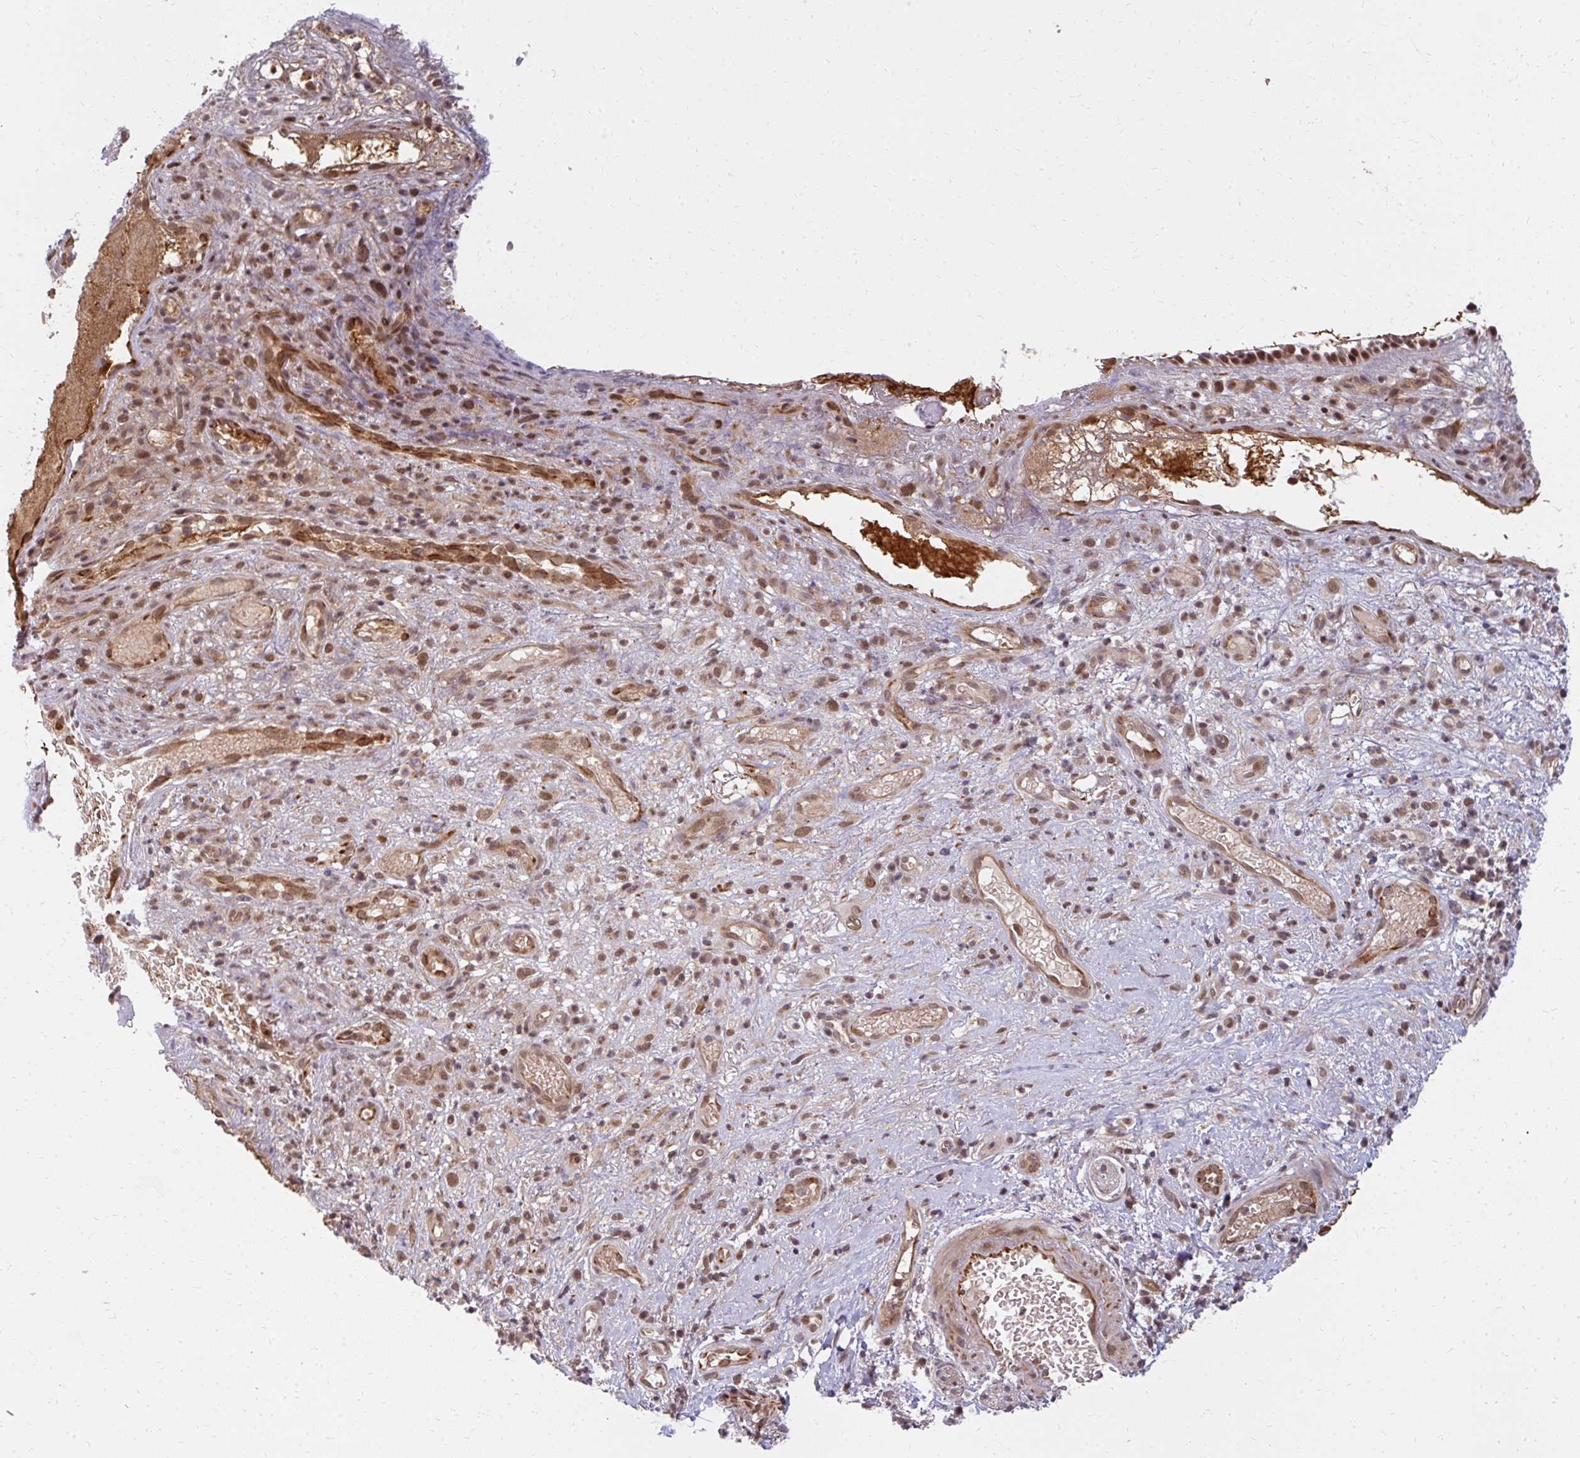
{"staining": {"intensity": "moderate", "quantity": ">75%", "location": "nuclear"}, "tissue": "nasopharynx", "cell_type": "Respiratory epithelial cells", "image_type": "normal", "snomed": [{"axis": "morphology", "description": "Normal tissue, NOS"}, {"axis": "morphology", "description": "Inflammation, NOS"}, {"axis": "topography", "description": "Nasopharynx"}], "caption": "IHC image of benign nasopharynx stained for a protein (brown), which displays medium levels of moderate nuclear positivity in about >75% of respiratory epithelial cells.", "gene": "GTF3C6", "patient": {"sex": "male", "age": 54}}